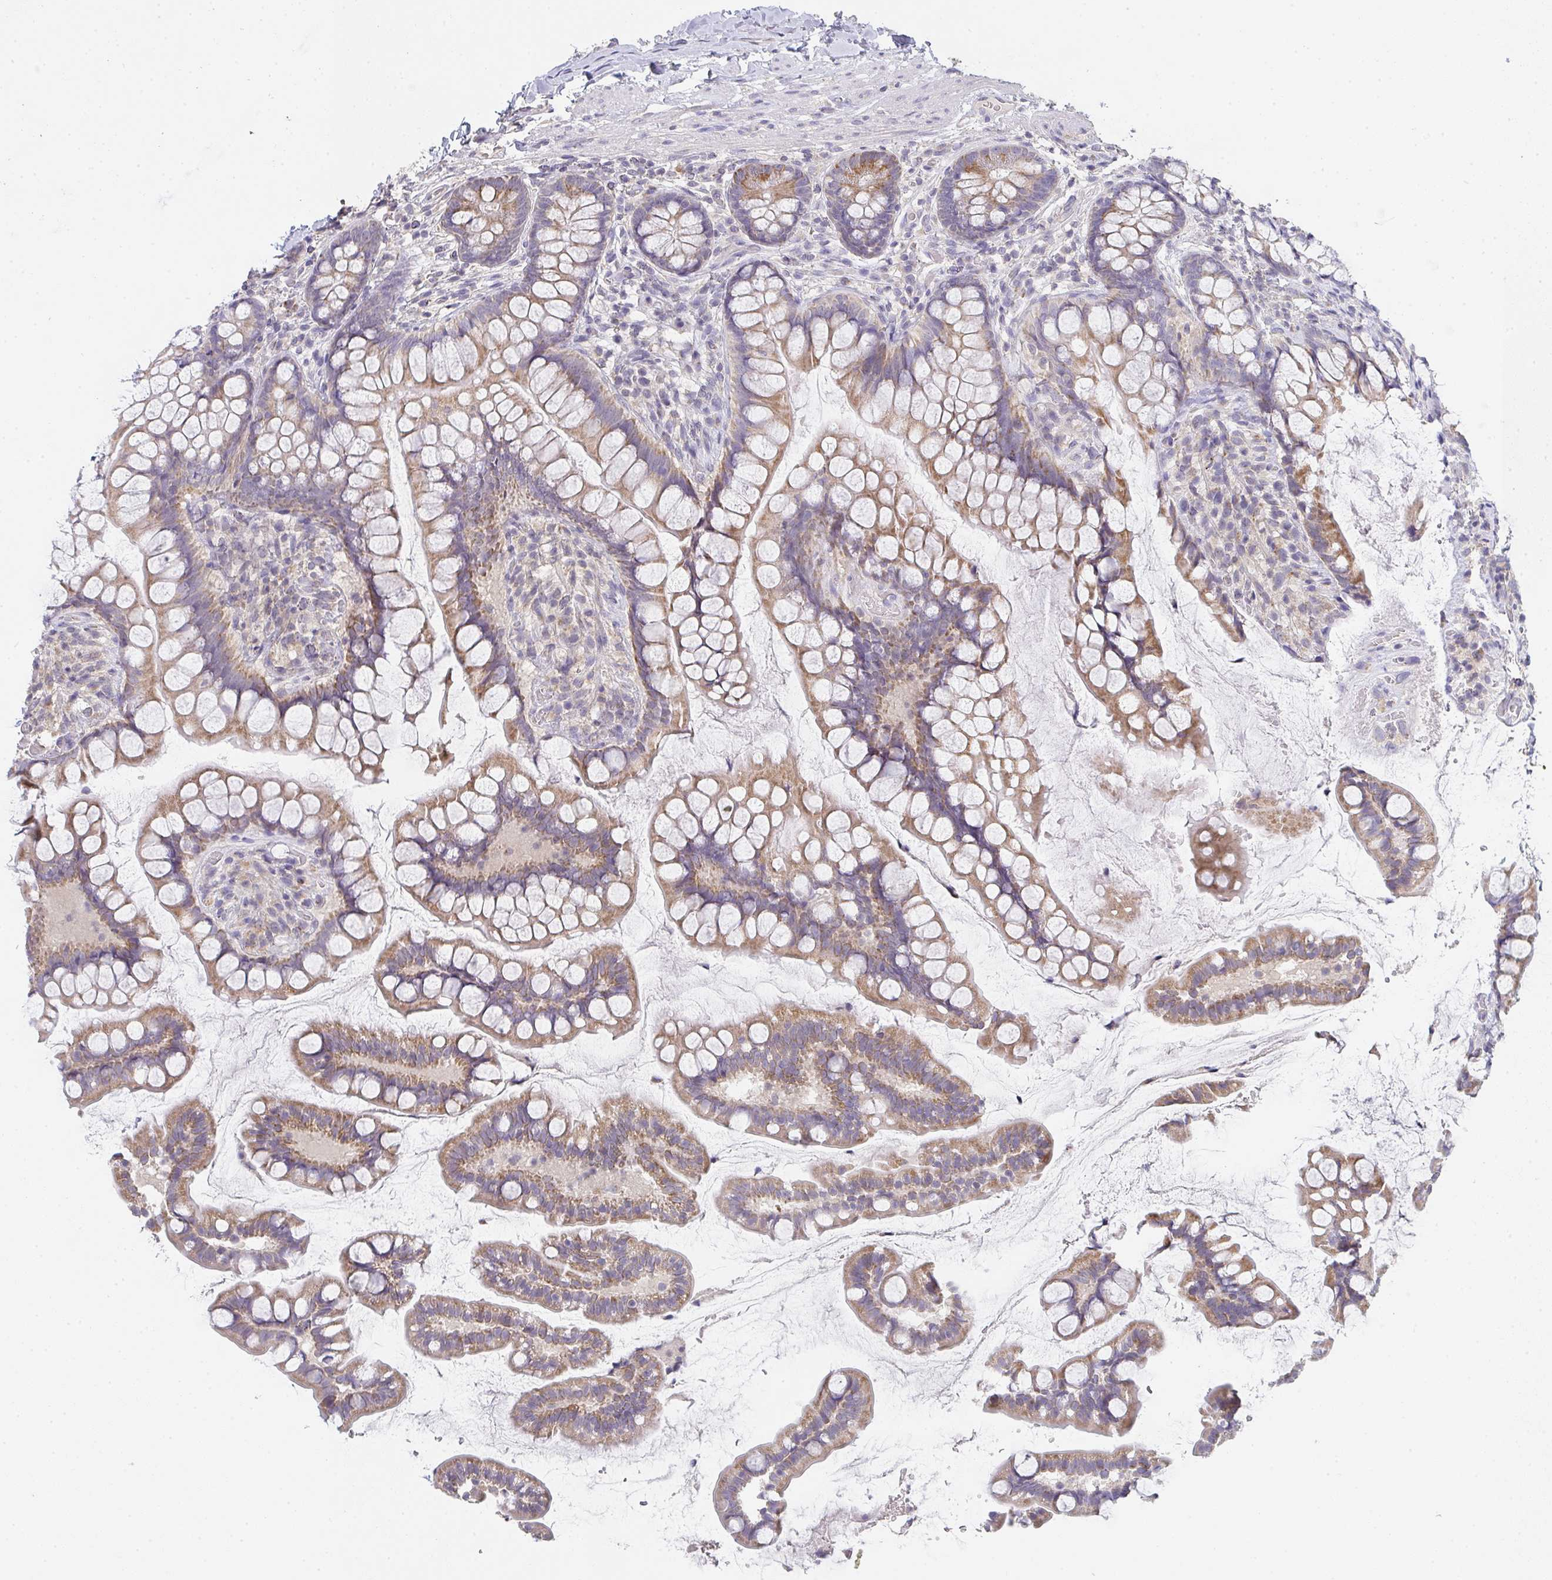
{"staining": {"intensity": "moderate", "quantity": ">75%", "location": "cytoplasmic/membranous"}, "tissue": "small intestine", "cell_type": "Glandular cells", "image_type": "normal", "snomed": [{"axis": "morphology", "description": "Normal tissue, NOS"}, {"axis": "topography", "description": "Small intestine"}], "caption": "Moderate cytoplasmic/membranous expression for a protein is seen in about >75% of glandular cells of unremarkable small intestine using IHC.", "gene": "TMEM219", "patient": {"sex": "male", "age": 70}}